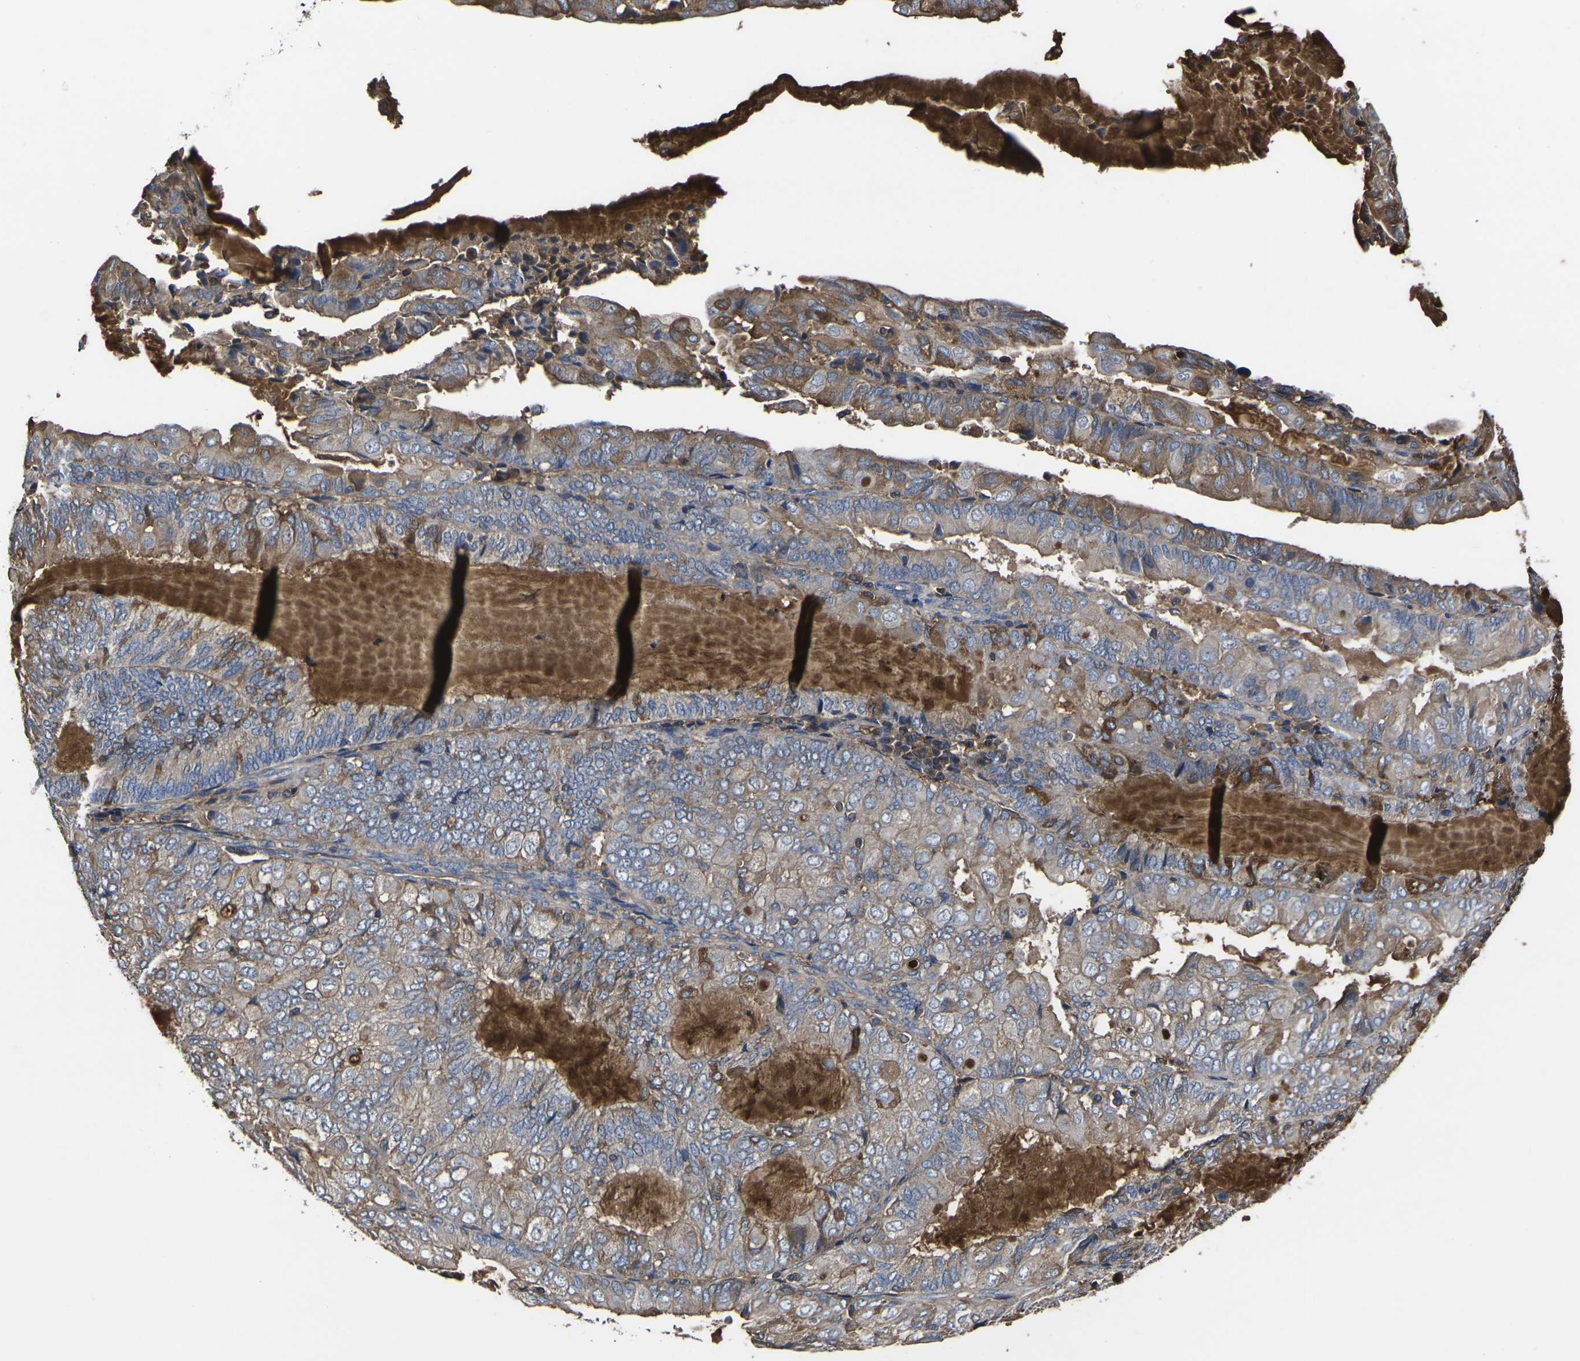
{"staining": {"intensity": "moderate", "quantity": ">75%", "location": "cytoplasmic/membranous"}, "tissue": "endometrial cancer", "cell_type": "Tumor cells", "image_type": "cancer", "snomed": [{"axis": "morphology", "description": "Adenocarcinoma, NOS"}, {"axis": "topography", "description": "Endometrium"}], "caption": "Protein staining displays moderate cytoplasmic/membranous positivity in approximately >75% of tumor cells in adenocarcinoma (endometrial). Nuclei are stained in blue.", "gene": "HSPG2", "patient": {"sex": "female", "age": 81}}